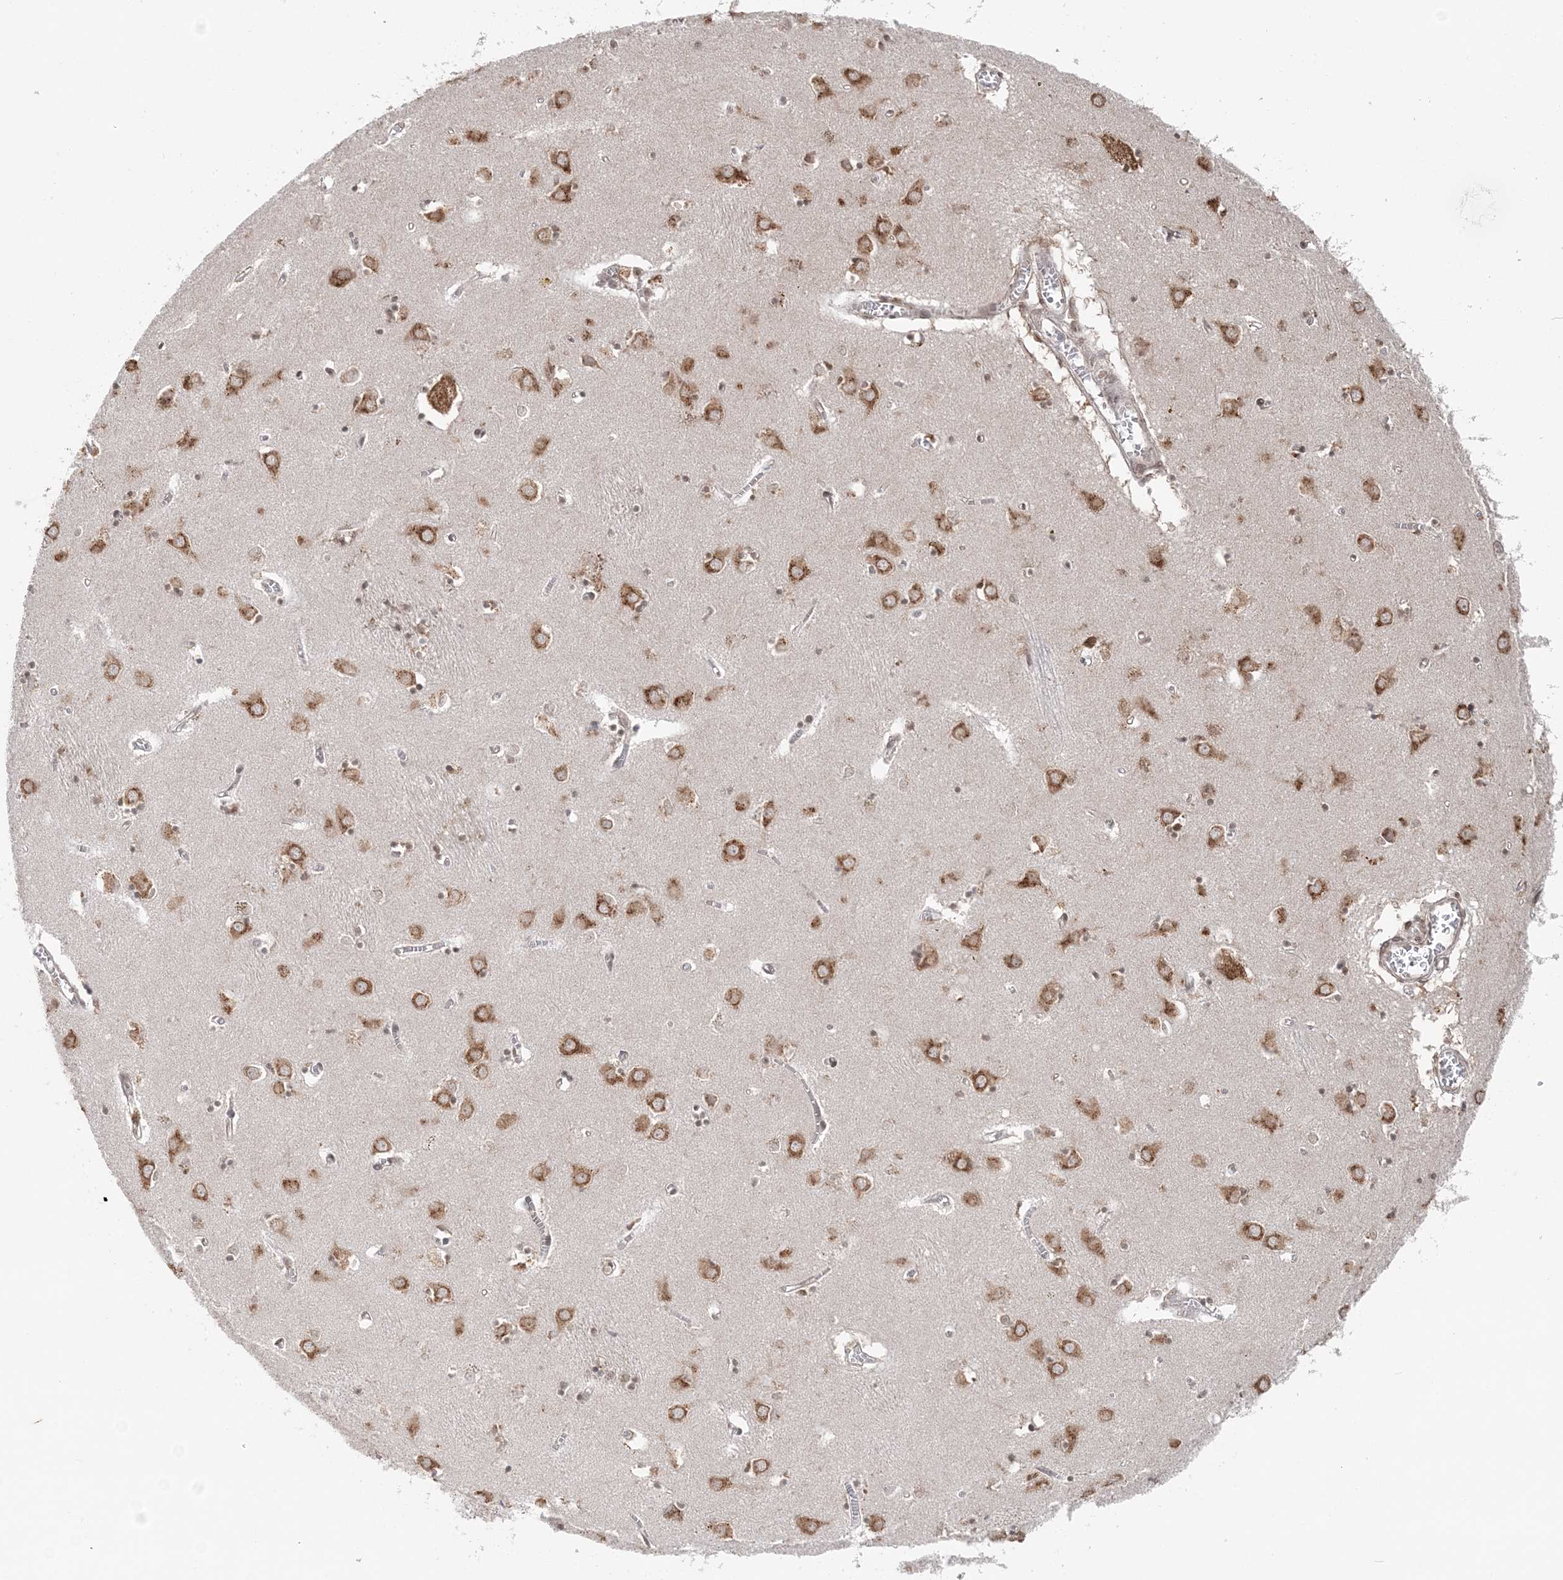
{"staining": {"intensity": "moderate", "quantity": "25%-75%", "location": "cytoplasmic/membranous,nuclear"}, "tissue": "caudate", "cell_type": "Glial cells", "image_type": "normal", "snomed": [{"axis": "morphology", "description": "Normal tissue, NOS"}, {"axis": "topography", "description": "Lateral ventricle wall"}], "caption": "Brown immunohistochemical staining in normal caudate displays moderate cytoplasmic/membranous,nuclear staining in about 25%-75% of glial cells. (DAB IHC with brightfield microscopy, high magnification).", "gene": "TMED10", "patient": {"sex": "male", "age": 70}}